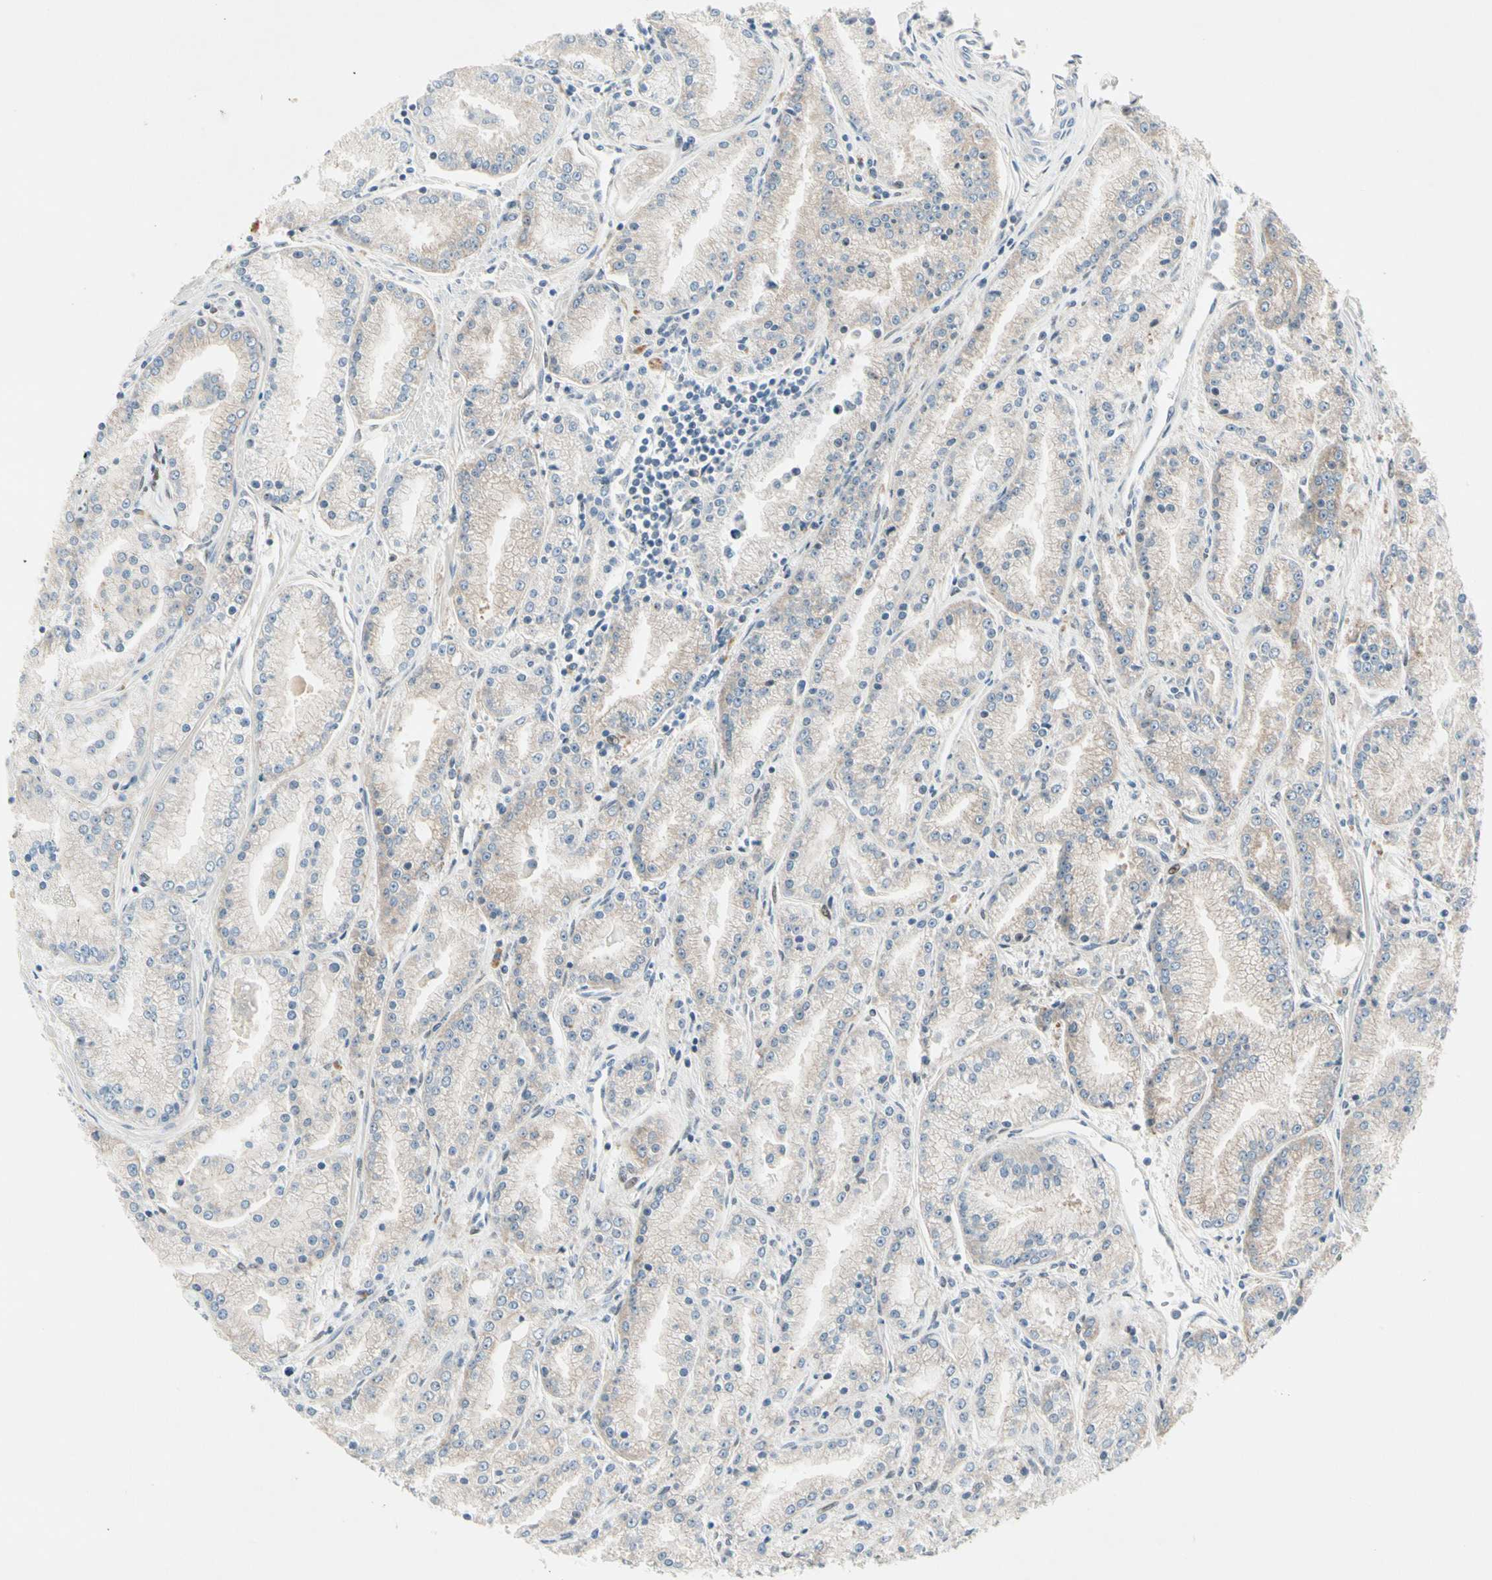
{"staining": {"intensity": "weak", "quantity": "25%-75%", "location": "cytoplasmic/membranous"}, "tissue": "prostate cancer", "cell_type": "Tumor cells", "image_type": "cancer", "snomed": [{"axis": "morphology", "description": "Adenocarcinoma, High grade"}, {"axis": "topography", "description": "Prostate"}], "caption": "Immunohistochemical staining of human prostate high-grade adenocarcinoma reveals weak cytoplasmic/membranous protein expression in approximately 25%-75% of tumor cells. The staining was performed using DAB (3,3'-diaminobenzidine) to visualize the protein expression in brown, while the nuclei were stained in blue with hematoxylin (Magnification: 20x).", "gene": "IL1R1", "patient": {"sex": "male", "age": 61}}